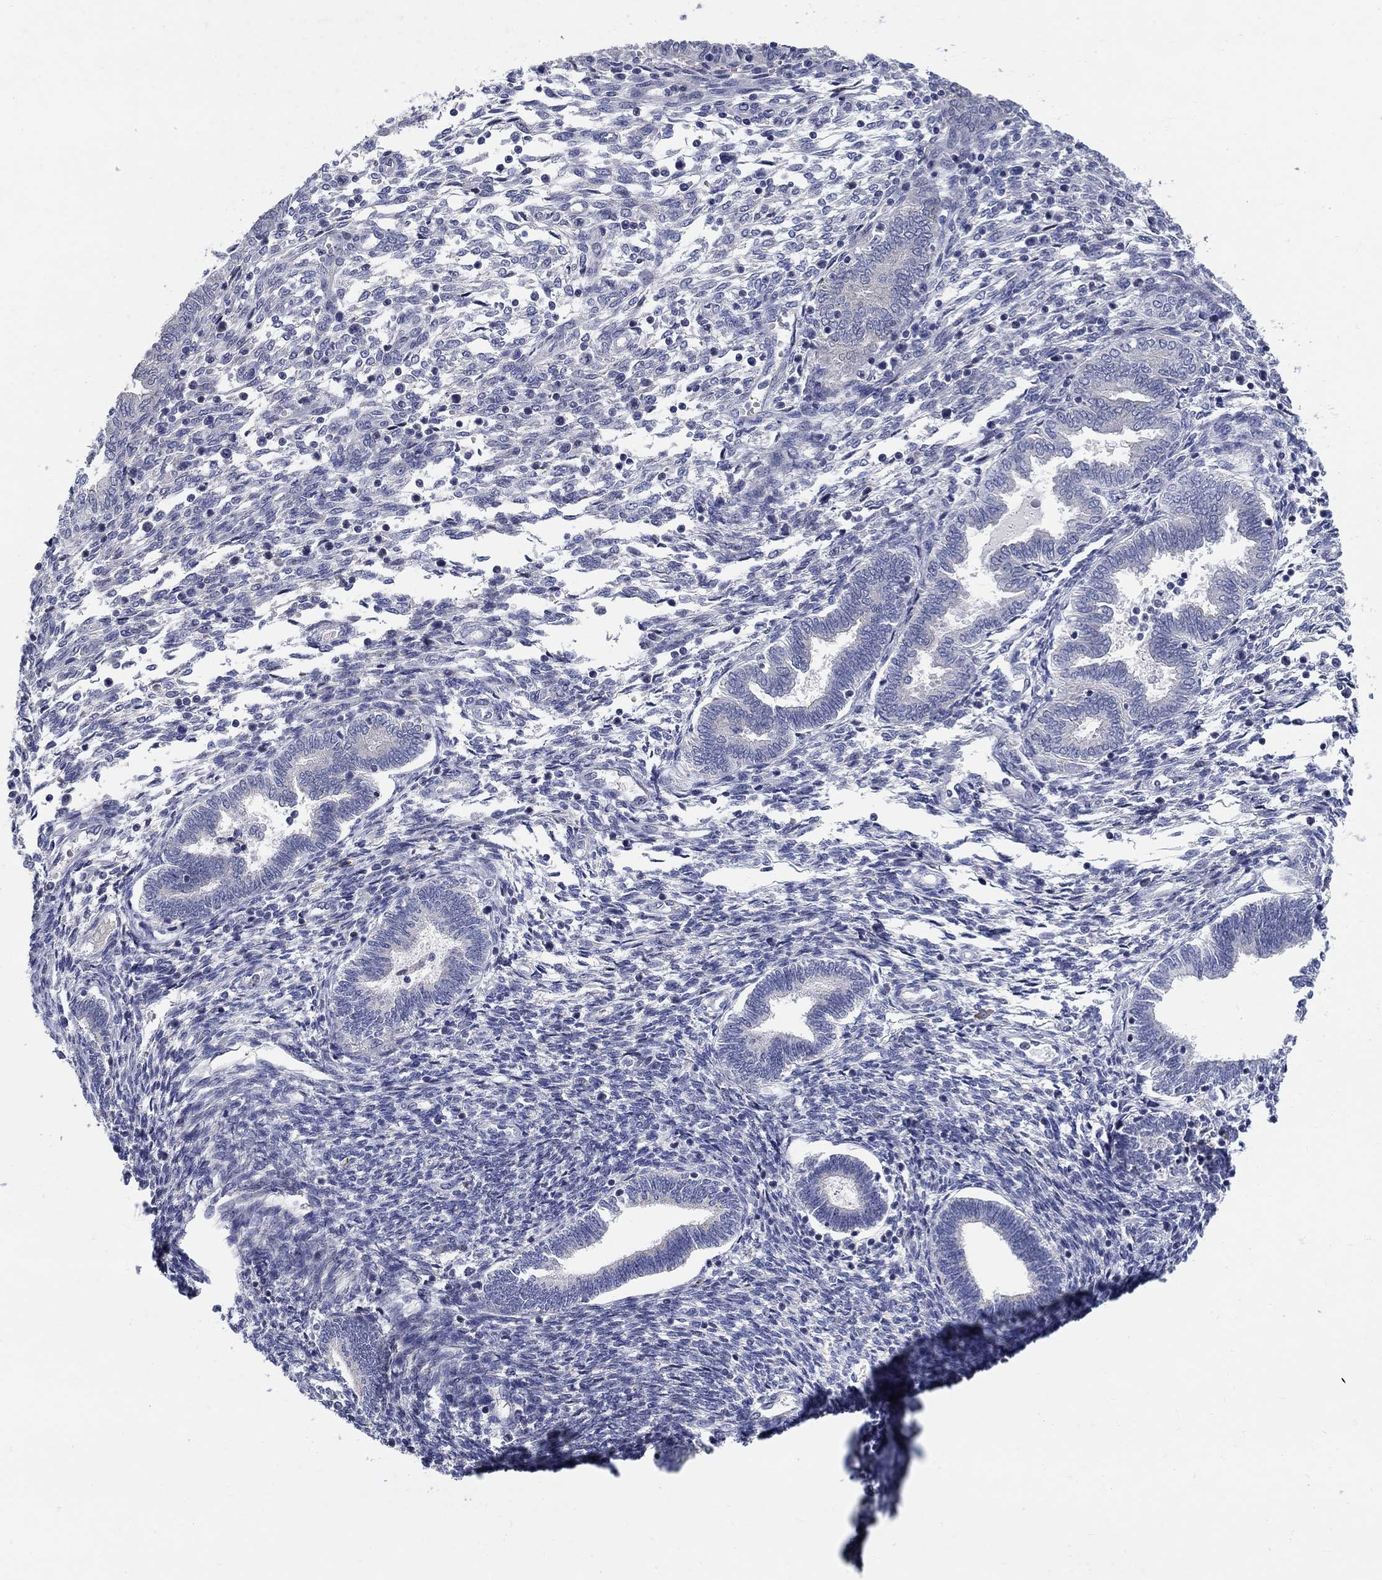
{"staining": {"intensity": "negative", "quantity": "none", "location": "none"}, "tissue": "endometrium", "cell_type": "Cells in endometrial stroma", "image_type": "normal", "snomed": [{"axis": "morphology", "description": "Normal tissue, NOS"}, {"axis": "topography", "description": "Endometrium"}], "caption": "There is no significant positivity in cells in endometrial stroma of endometrium. Nuclei are stained in blue.", "gene": "C16orf46", "patient": {"sex": "female", "age": 42}}